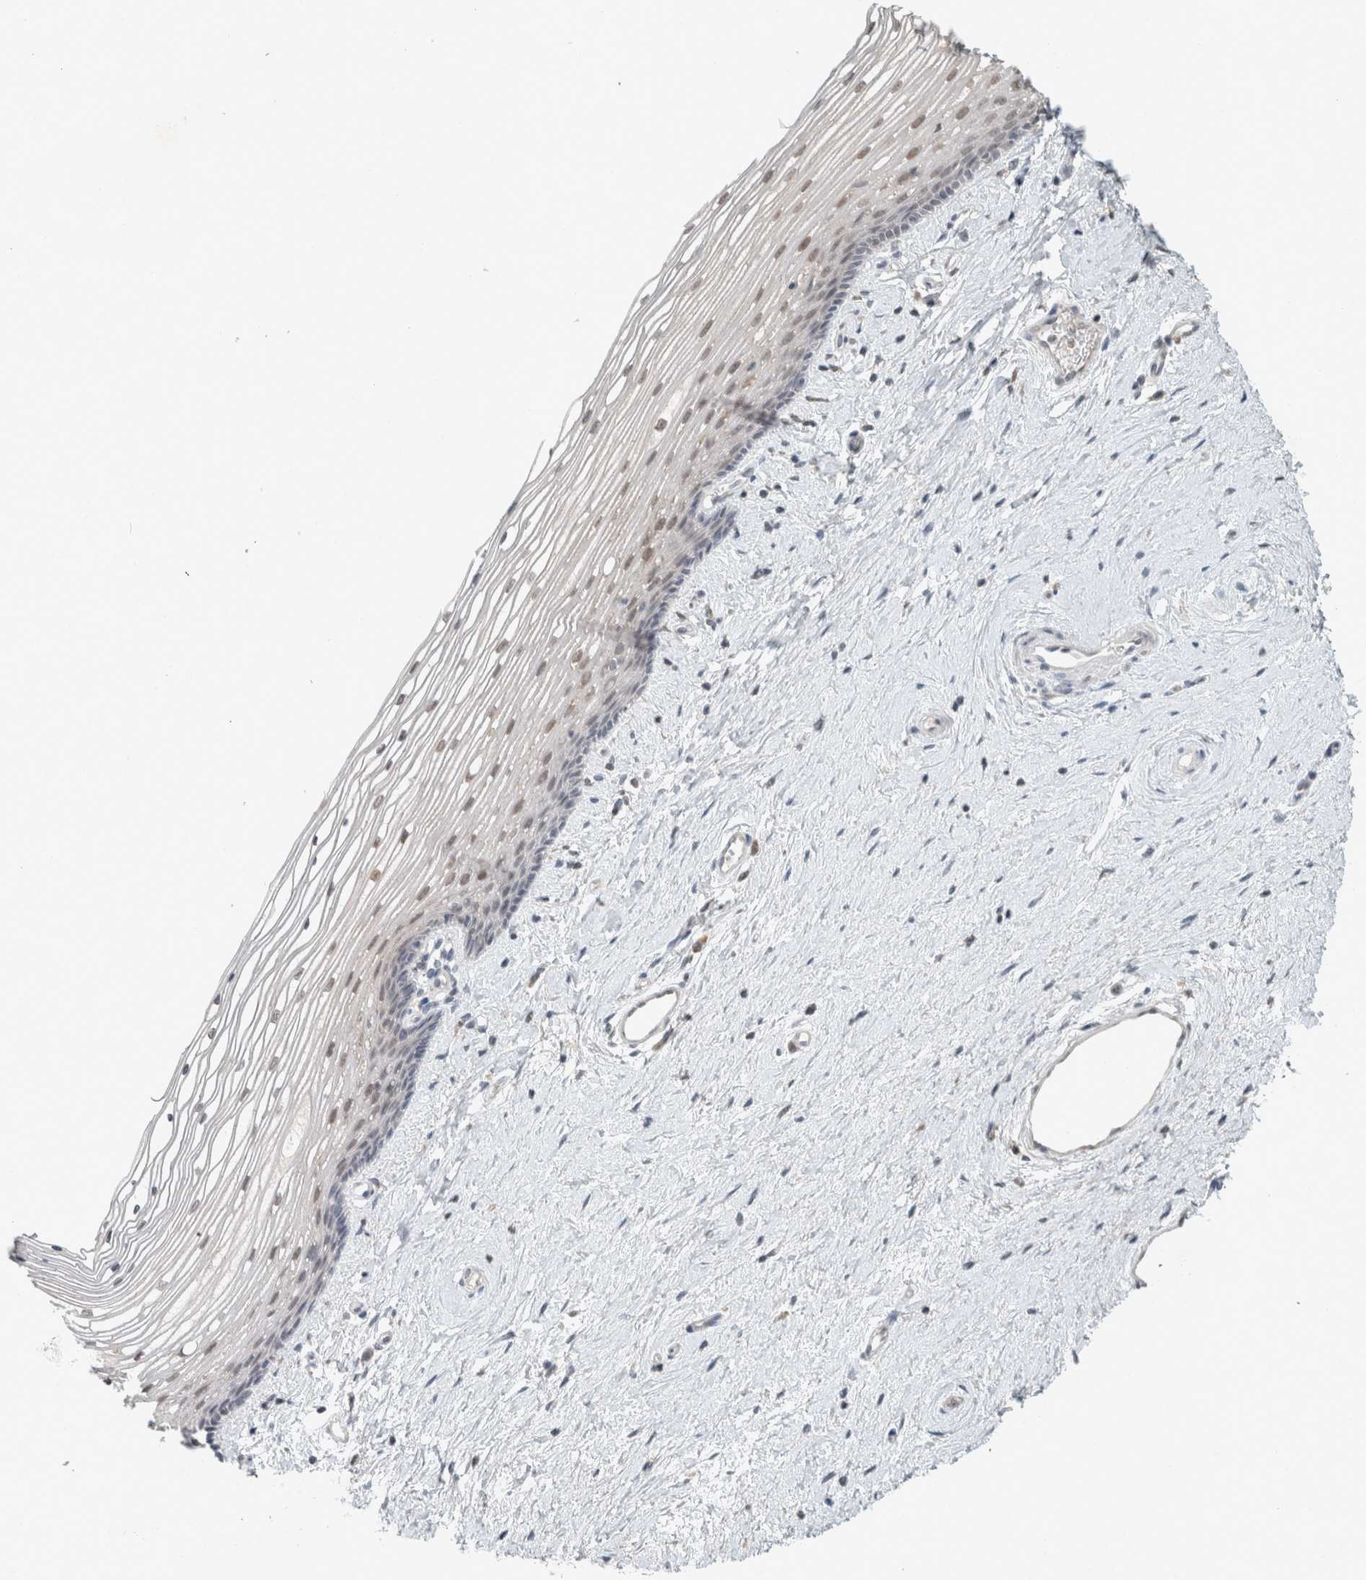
{"staining": {"intensity": "weak", "quantity": "<25%", "location": "nuclear"}, "tissue": "vagina", "cell_type": "Squamous epithelial cells", "image_type": "normal", "snomed": [{"axis": "morphology", "description": "Normal tissue, NOS"}, {"axis": "topography", "description": "Vagina"}], "caption": "IHC photomicrograph of benign human vagina stained for a protein (brown), which exhibits no expression in squamous epithelial cells.", "gene": "TRIT1", "patient": {"sex": "female", "age": 46}}